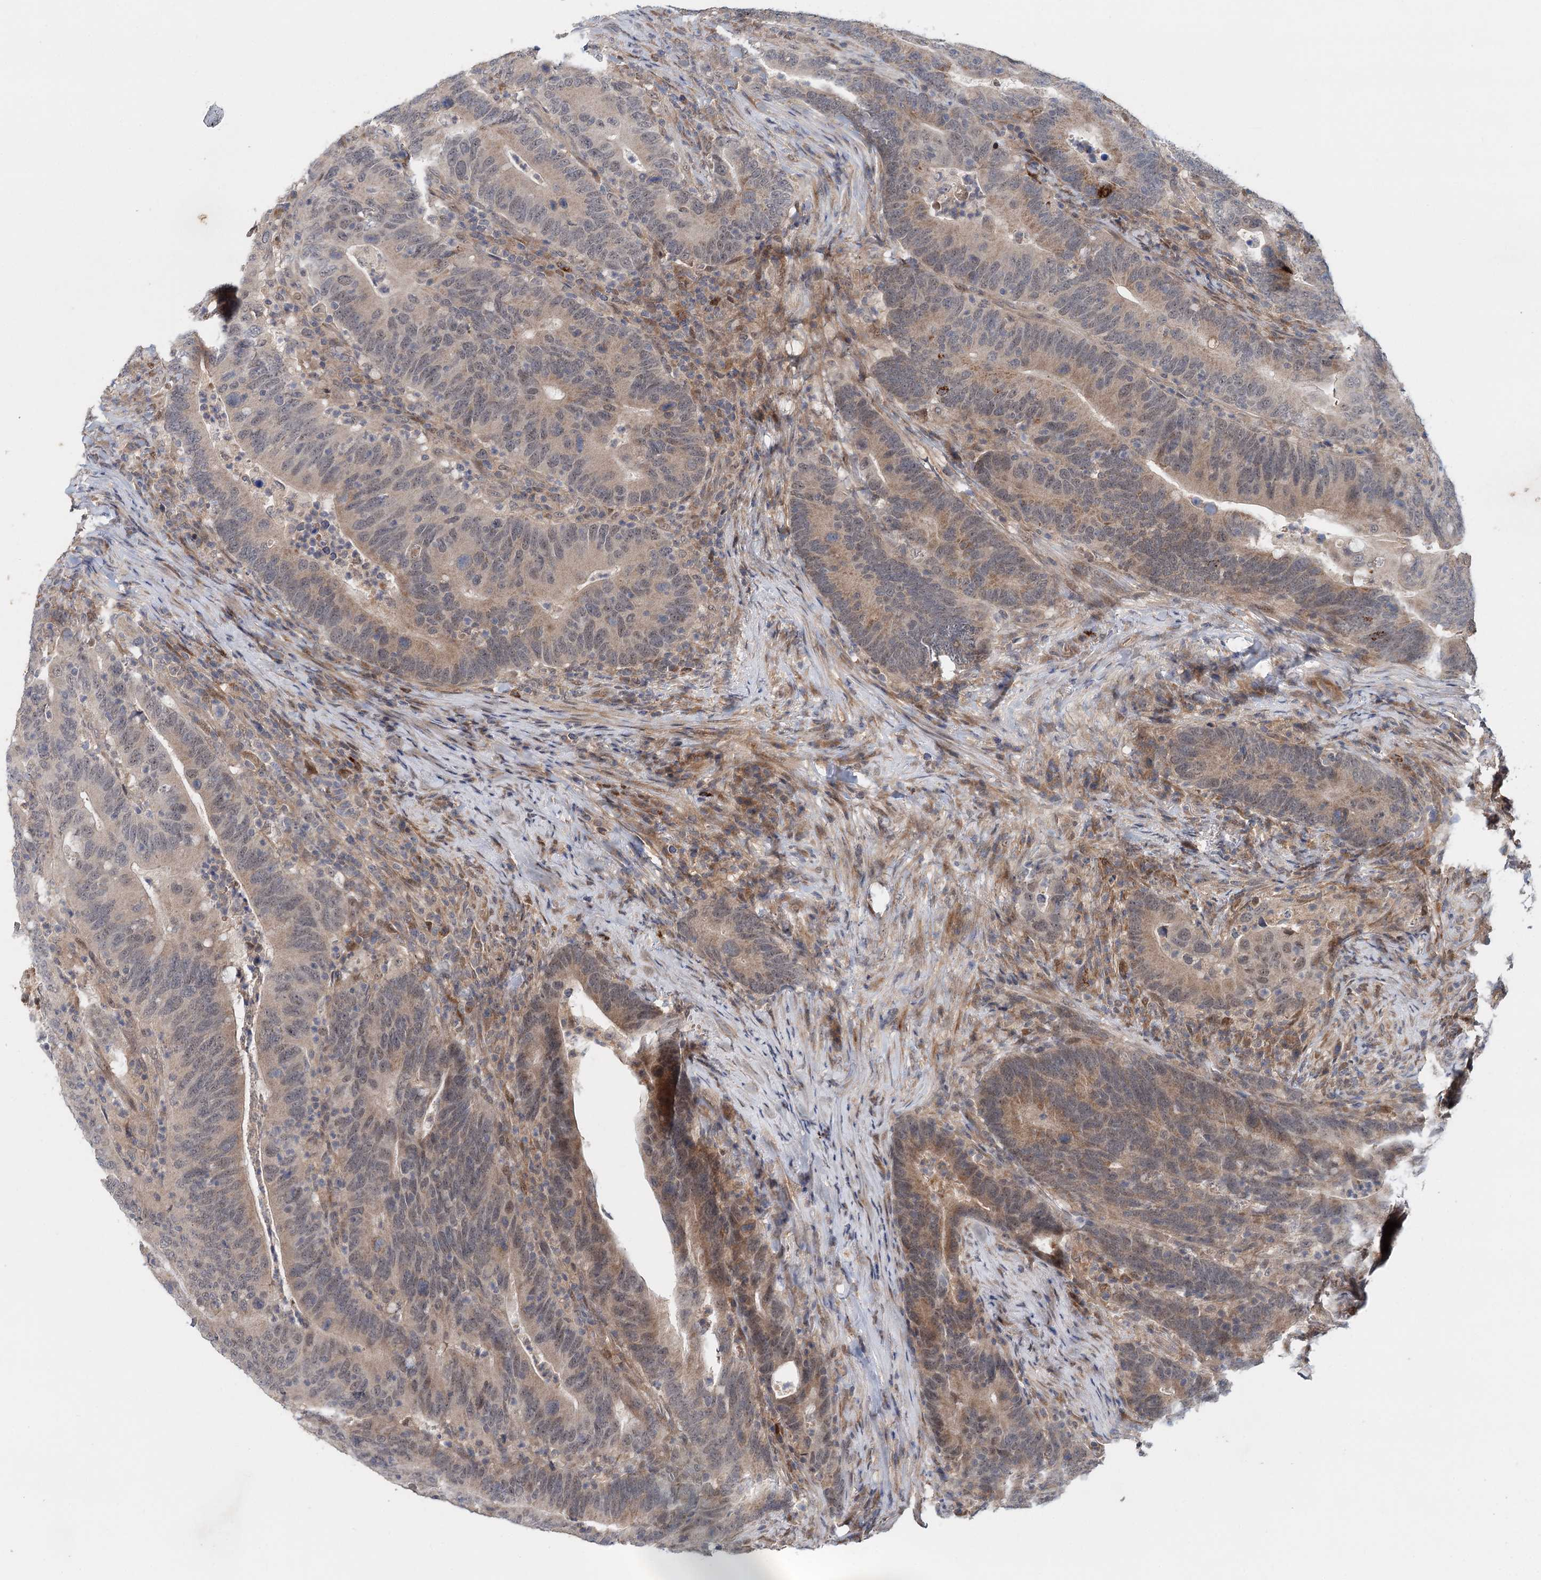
{"staining": {"intensity": "weak", "quantity": "25%-75%", "location": "cytoplasmic/membranous"}, "tissue": "colorectal cancer", "cell_type": "Tumor cells", "image_type": "cancer", "snomed": [{"axis": "morphology", "description": "Adenocarcinoma, NOS"}, {"axis": "topography", "description": "Colon"}], "caption": "Approximately 25%-75% of tumor cells in human colorectal cancer (adenocarcinoma) demonstrate weak cytoplasmic/membranous protein expression as visualized by brown immunohistochemical staining.", "gene": "AP3B1", "patient": {"sex": "female", "age": 66}}